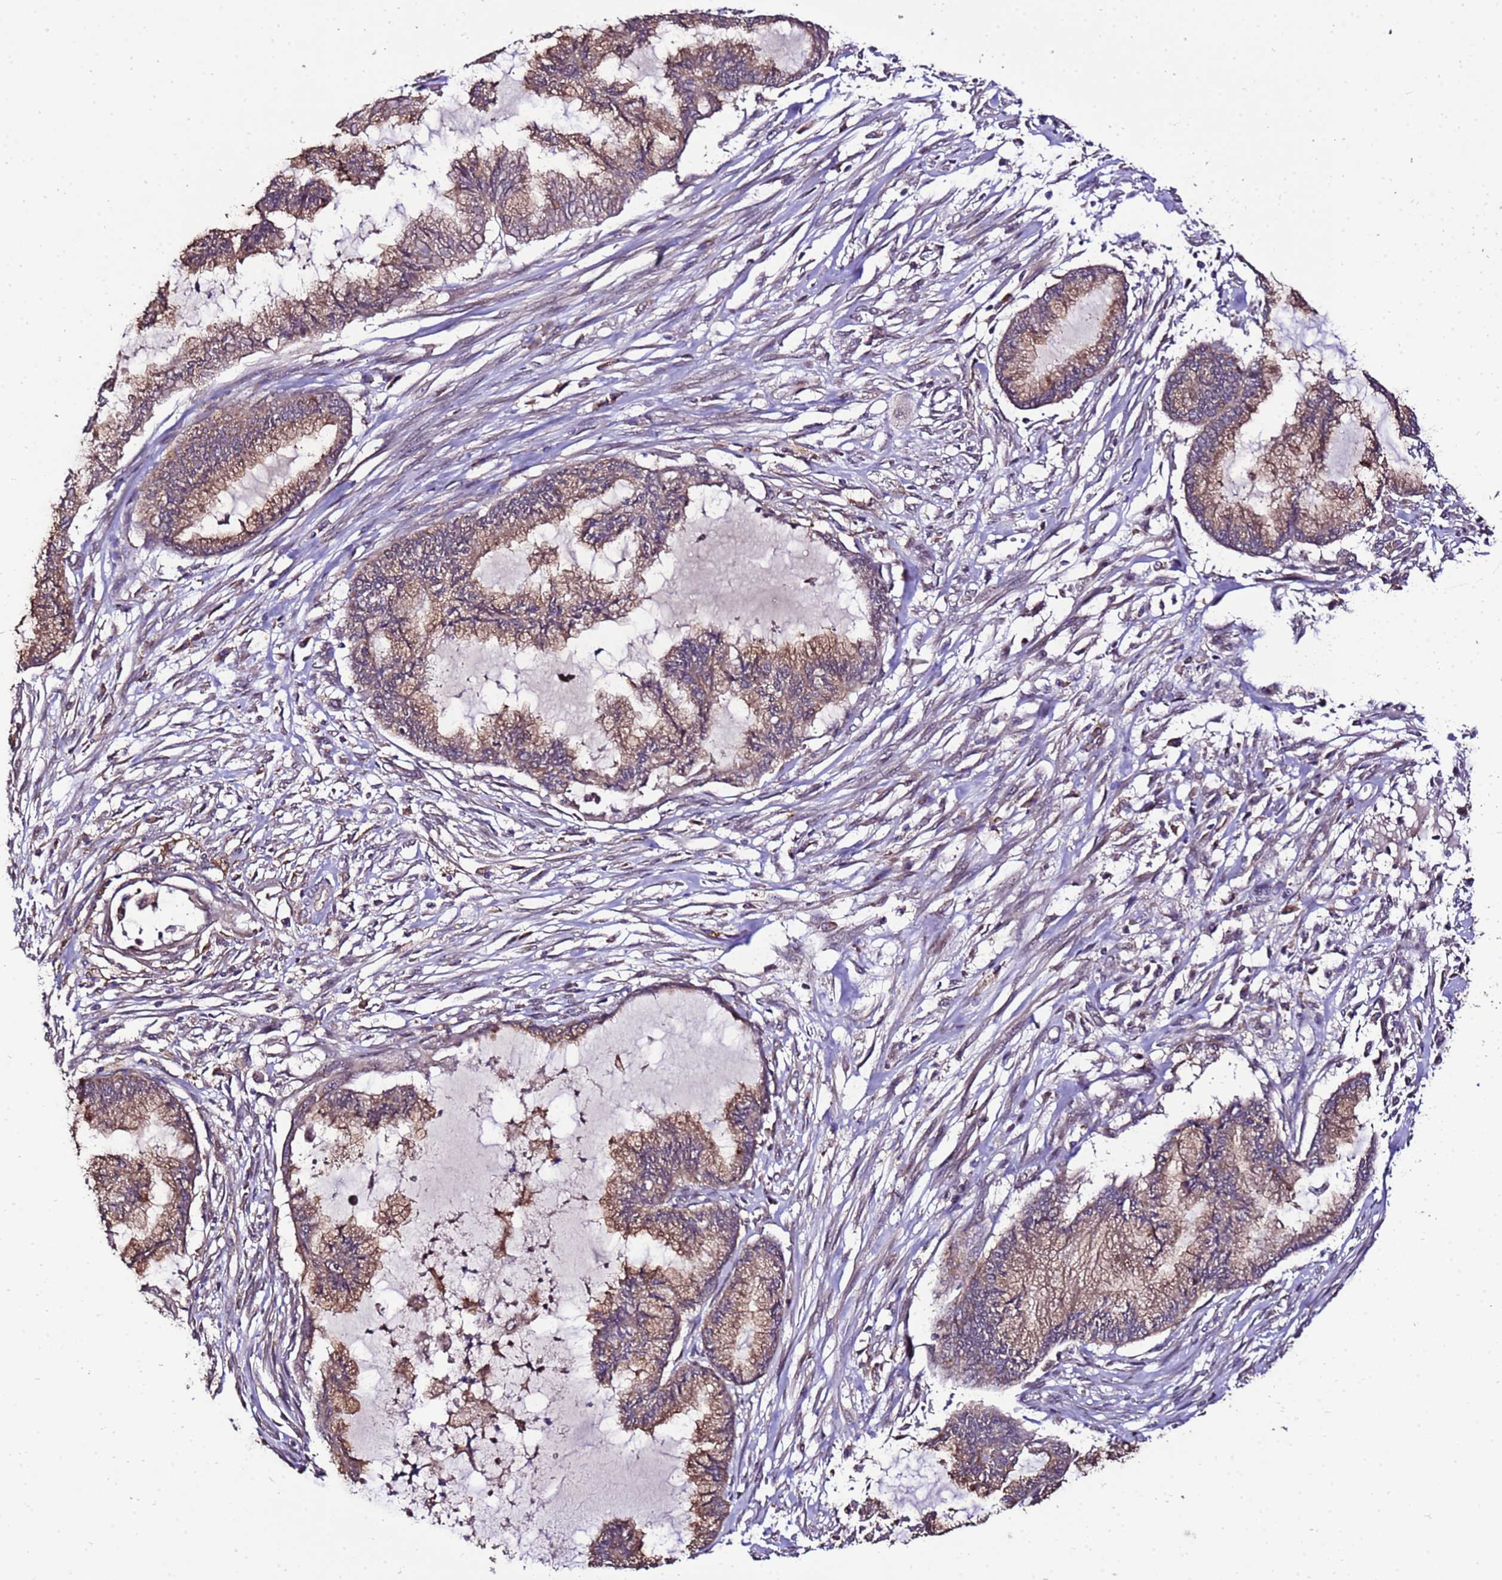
{"staining": {"intensity": "moderate", "quantity": ">75%", "location": "cytoplasmic/membranous"}, "tissue": "endometrial cancer", "cell_type": "Tumor cells", "image_type": "cancer", "snomed": [{"axis": "morphology", "description": "Adenocarcinoma, NOS"}, {"axis": "topography", "description": "Endometrium"}], "caption": "Endometrial cancer stained for a protein displays moderate cytoplasmic/membranous positivity in tumor cells.", "gene": "ZNF329", "patient": {"sex": "female", "age": 86}}